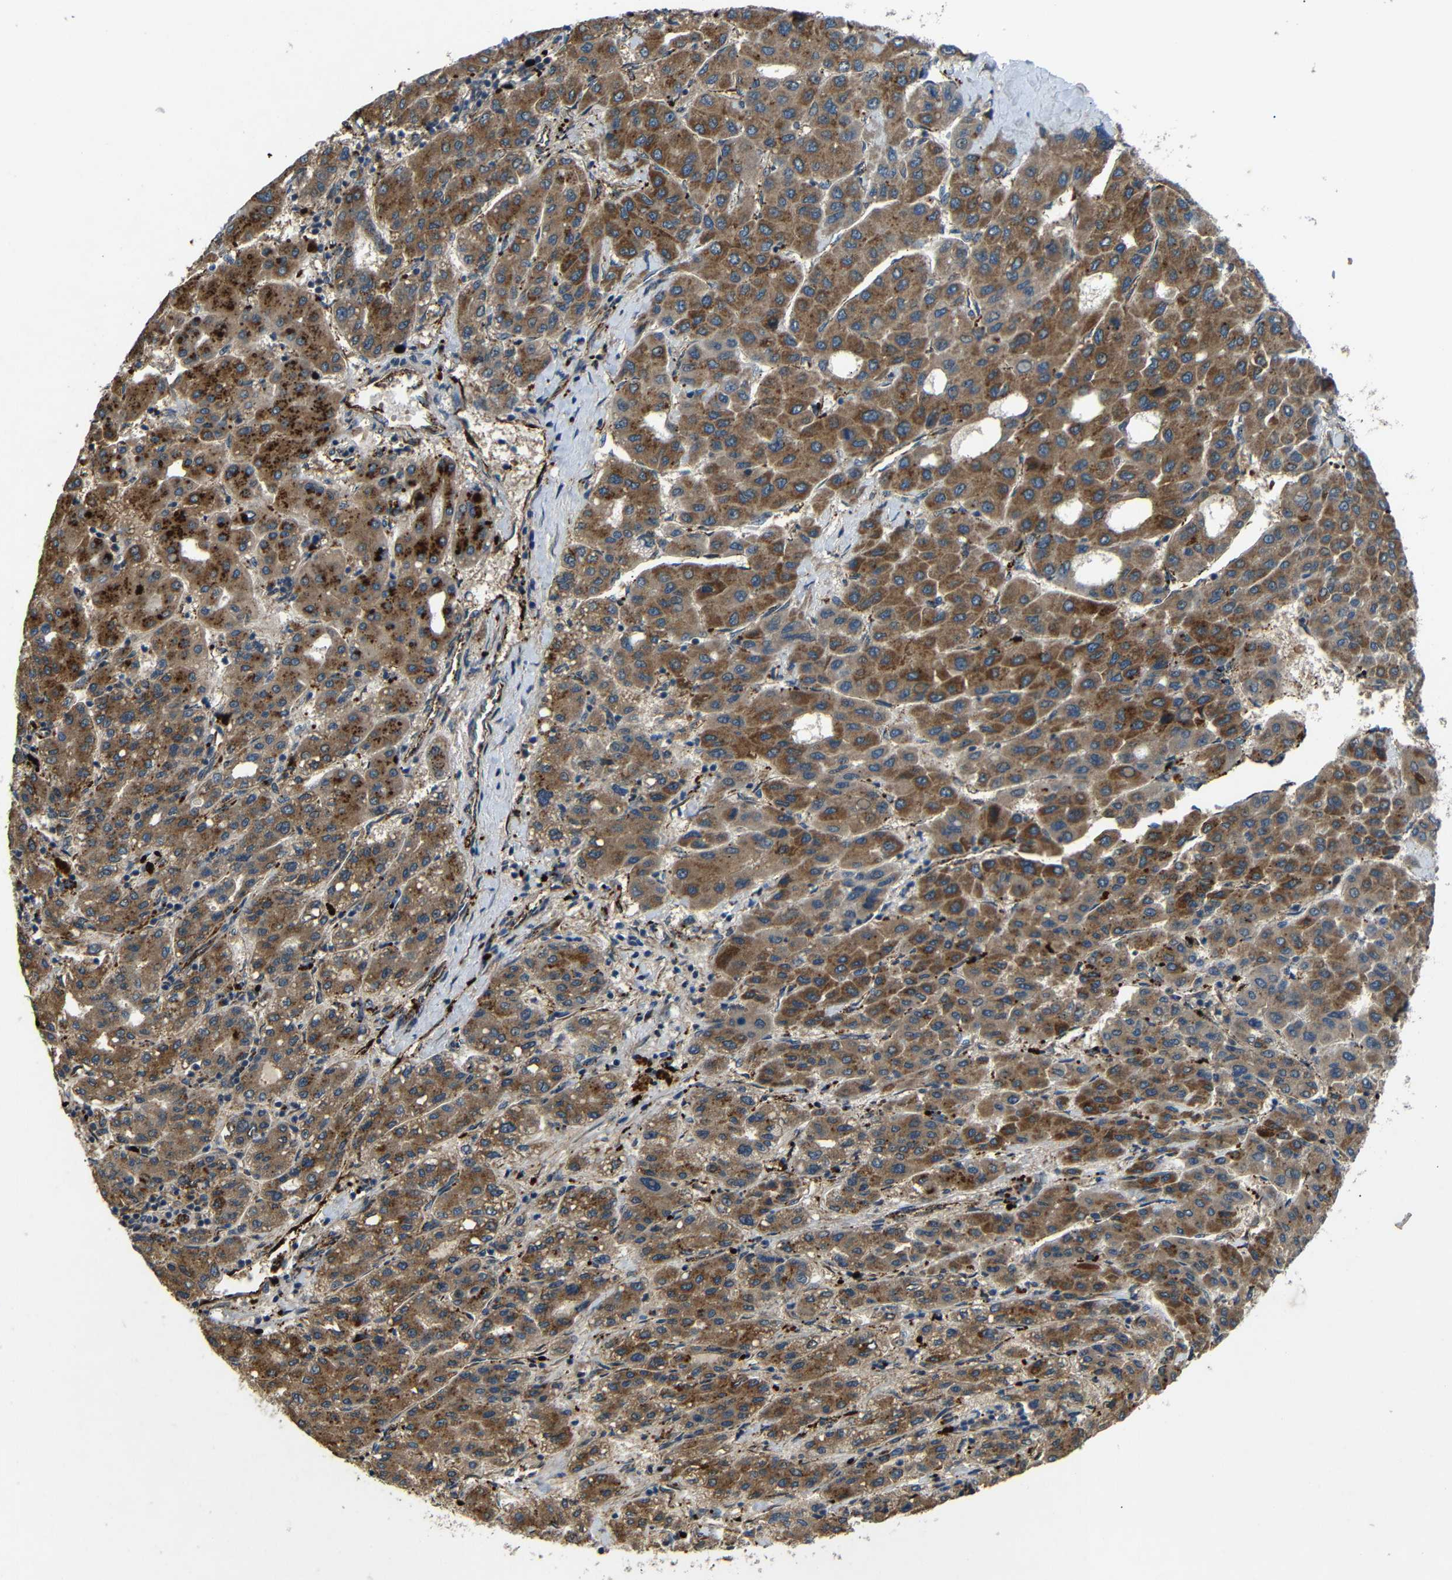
{"staining": {"intensity": "strong", "quantity": ">75%", "location": "cytoplasmic/membranous"}, "tissue": "liver cancer", "cell_type": "Tumor cells", "image_type": "cancer", "snomed": [{"axis": "morphology", "description": "Carcinoma, Hepatocellular, NOS"}, {"axis": "topography", "description": "Liver"}], "caption": "About >75% of tumor cells in human liver cancer (hepatocellular carcinoma) show strong cytoplasmic/membranous protein expression as visualized by brown immunohistochemical staining.", "gene": "ATP7A", "patient": {"sex": "male", "age": 65}}